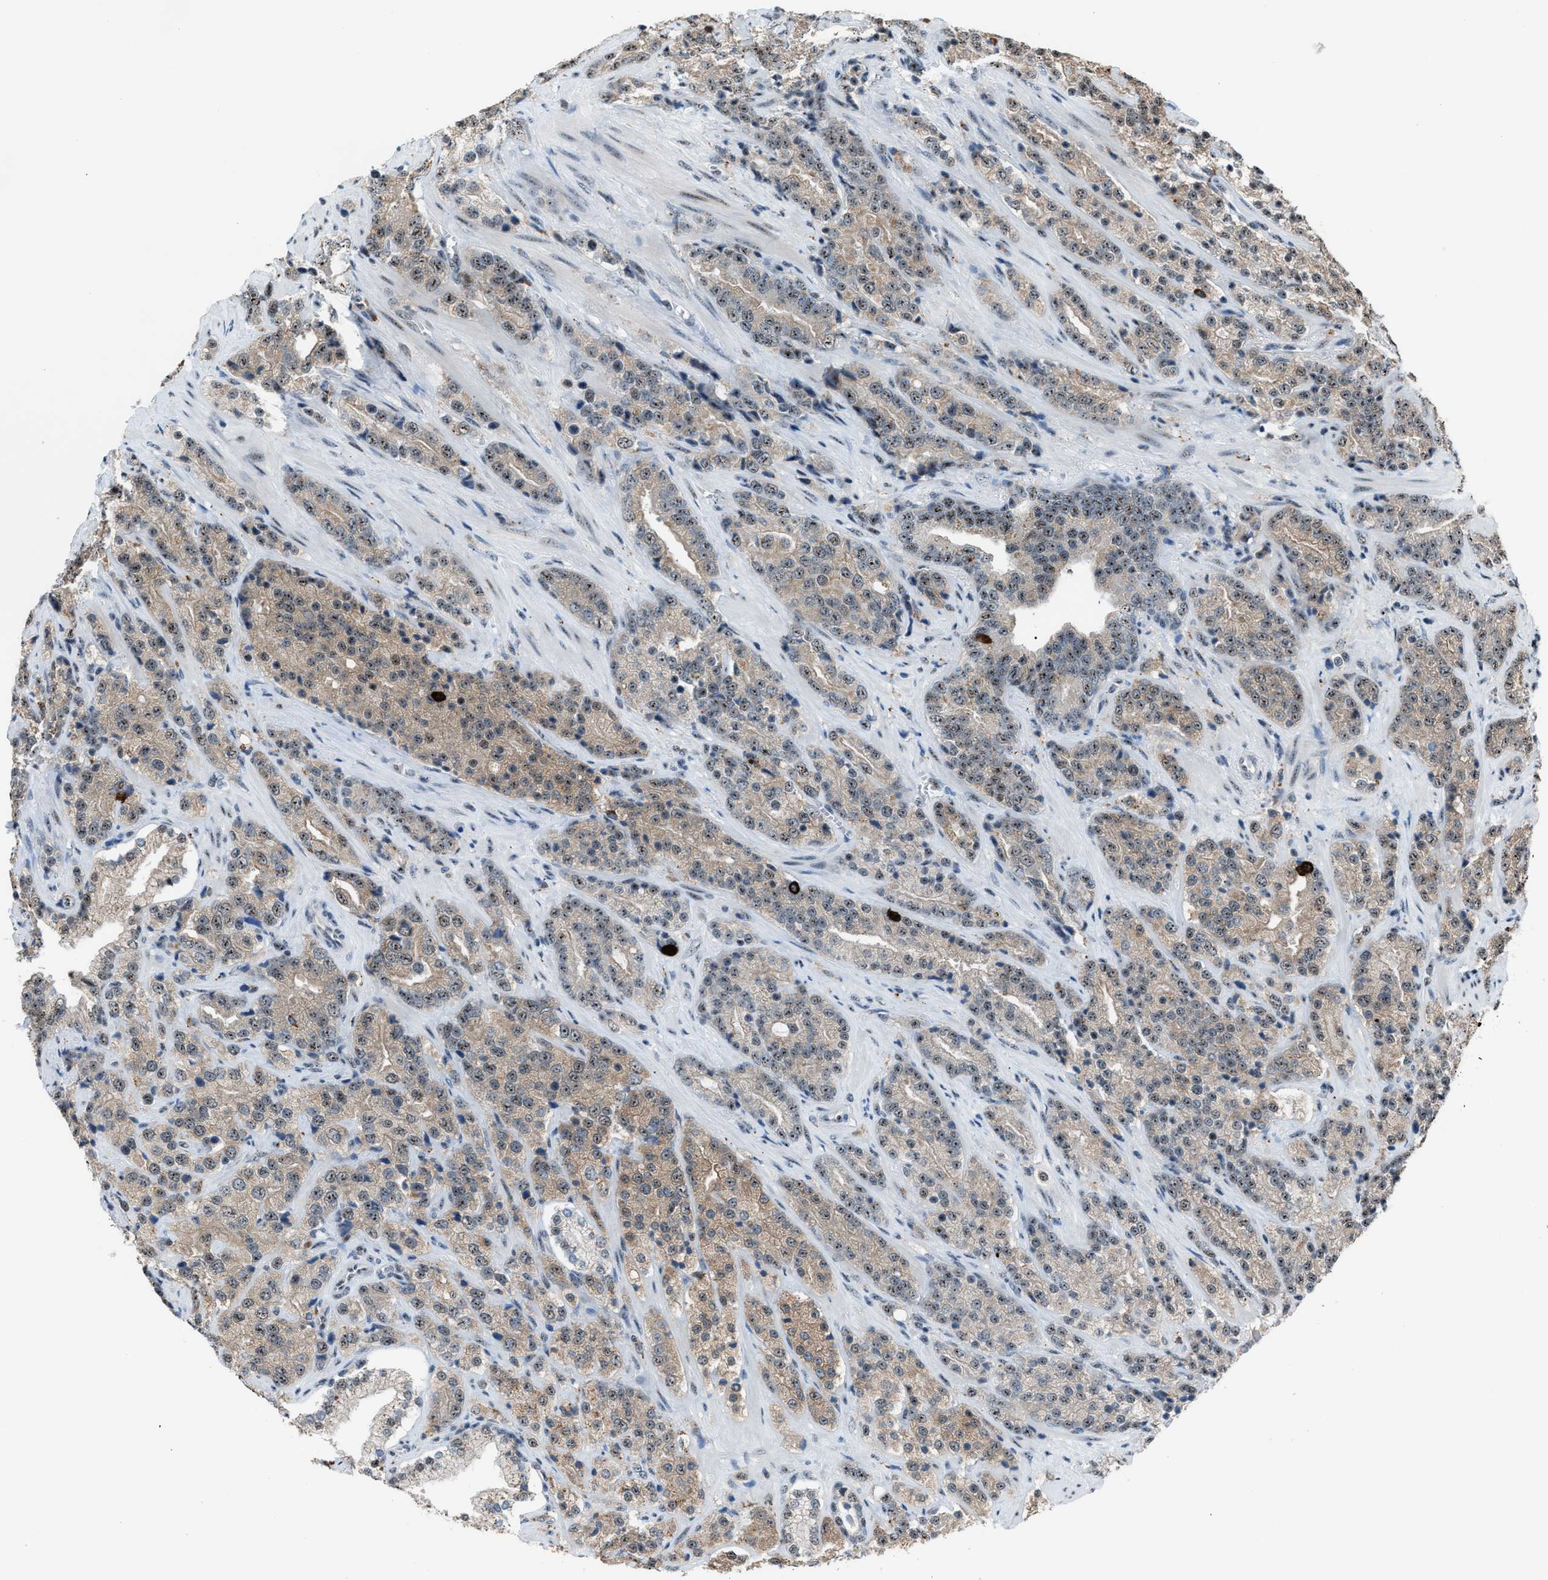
{"staining": {"intensity": "weak", "quantity": ">75%", "location": "cytoplasmic/membranous,nuclear"}, "tissue": "prostate cancer", "cell_type": "Tumor cells", "image_type": "cancer", "snomed": [{"axis": "morphology", "description": "Adenocarcinoma, High grade"}, {"axis": "topography", "description": "Prostate"}], "caption": "The micrograph exhibits a brown stain indicating the presence of a protein in the cytoplasmic/membranous and nuclear of tumor cells in prostate adenocarcinoma (high-grade).", "gene": "CENPP", "patient": {"sex": "male", "age": 71}}